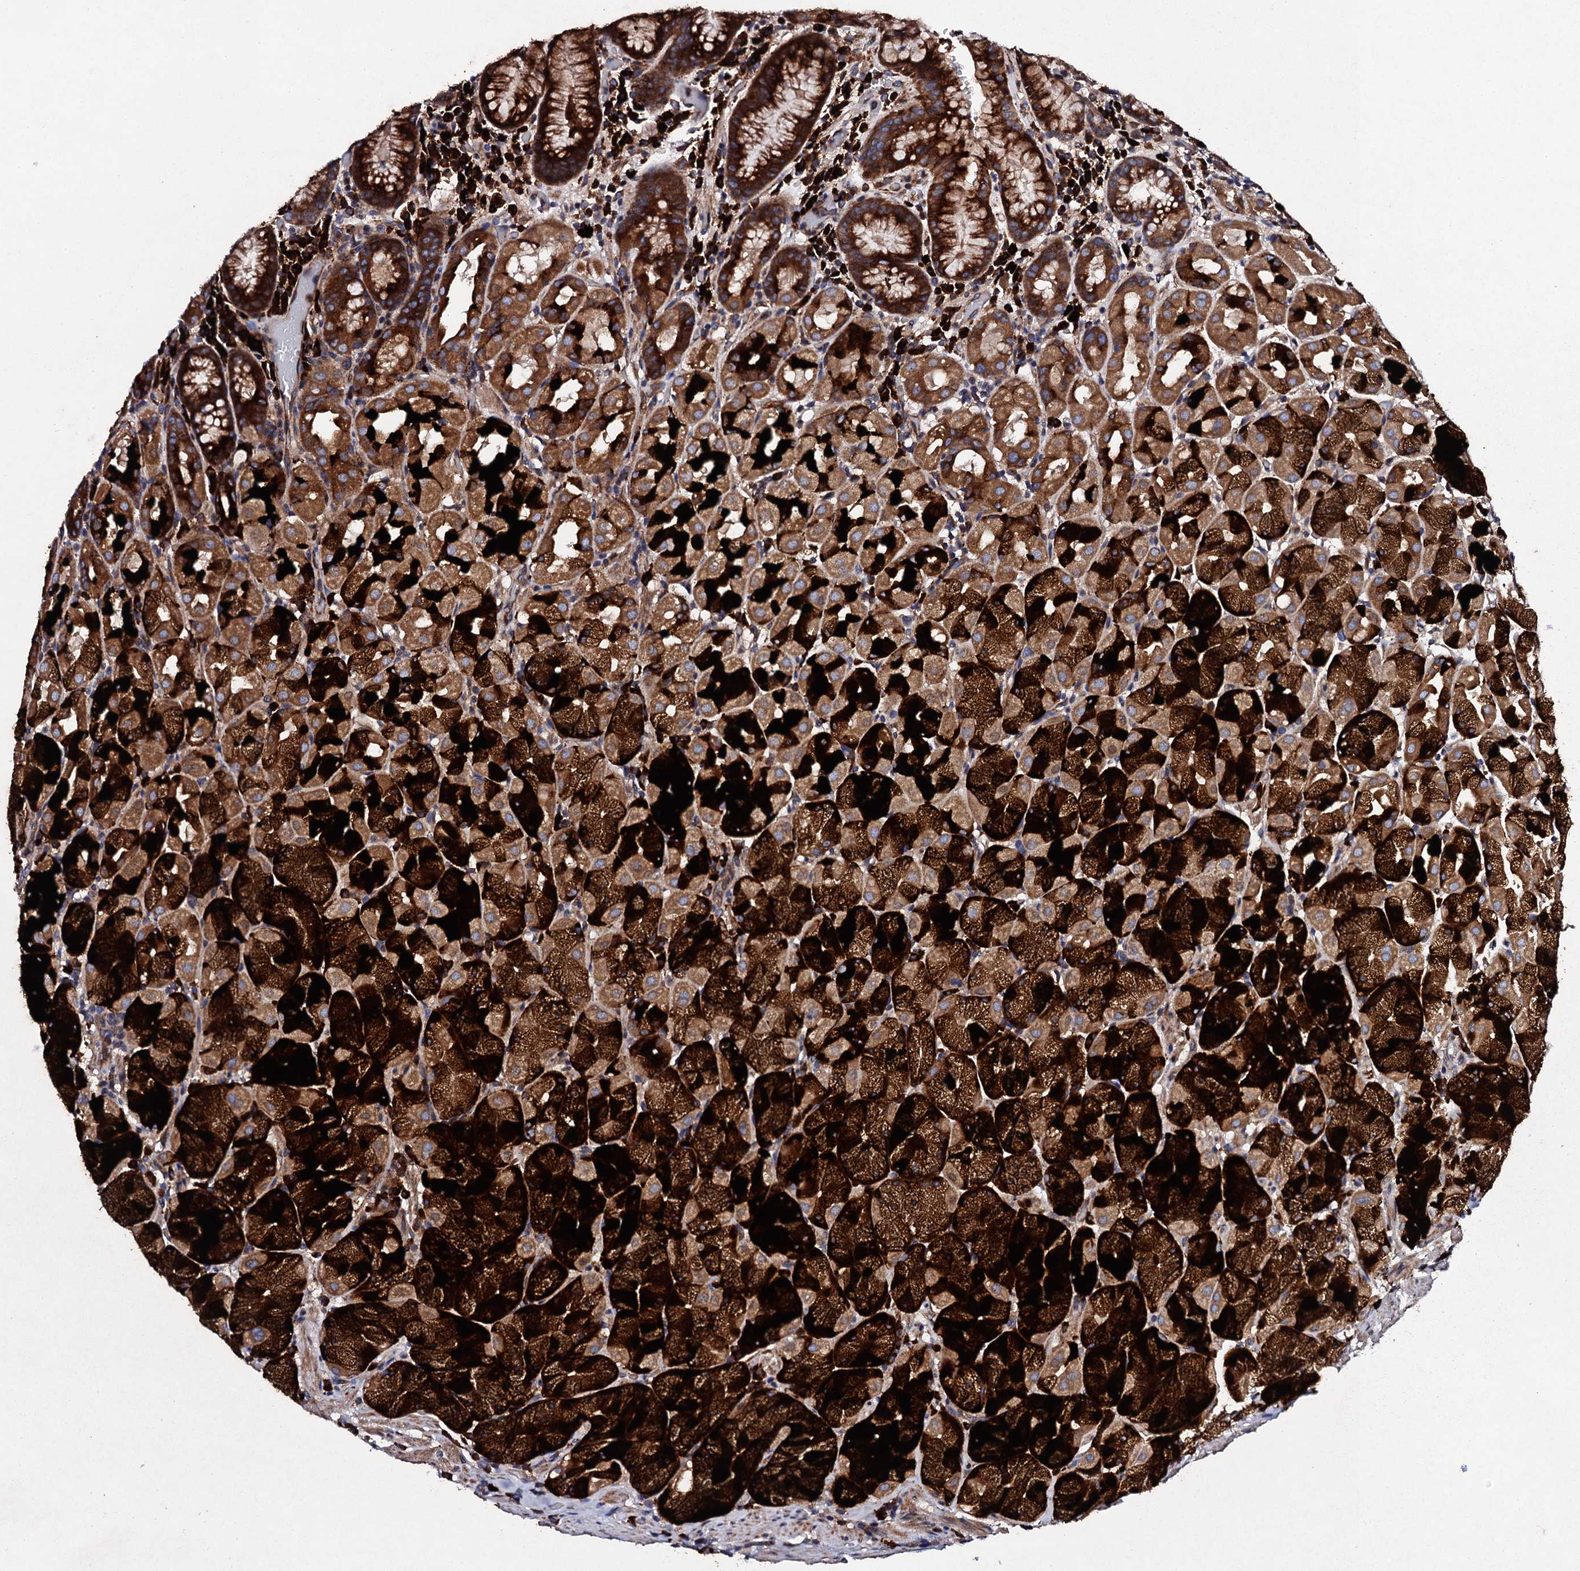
{"staining": {"intensity": "strong", "quantity": ">75%", "location": "cytoplasmic/membranous"}, "tissue": "stomach", "cell_type": "Glandular cells", "image_type": "normal", "snomed": [{"axis": "morphology", "description": "Normal tissue, NOS"}, {"axis": "topography", "description": "Stomach, upper"}, {"axis": "topography", "description": "Stomach, lower"}], "caption": "Glandular cells display strong cytoplasmic/membranous positivity in about >75% of cells in benign stomach. The staining was performed using DAB, with brown indicating positive protein expression. Nuclei are stained blue with hematoxylin.", "gene": "LIPT2", "patient": {"sex": "male", "age": 80}}